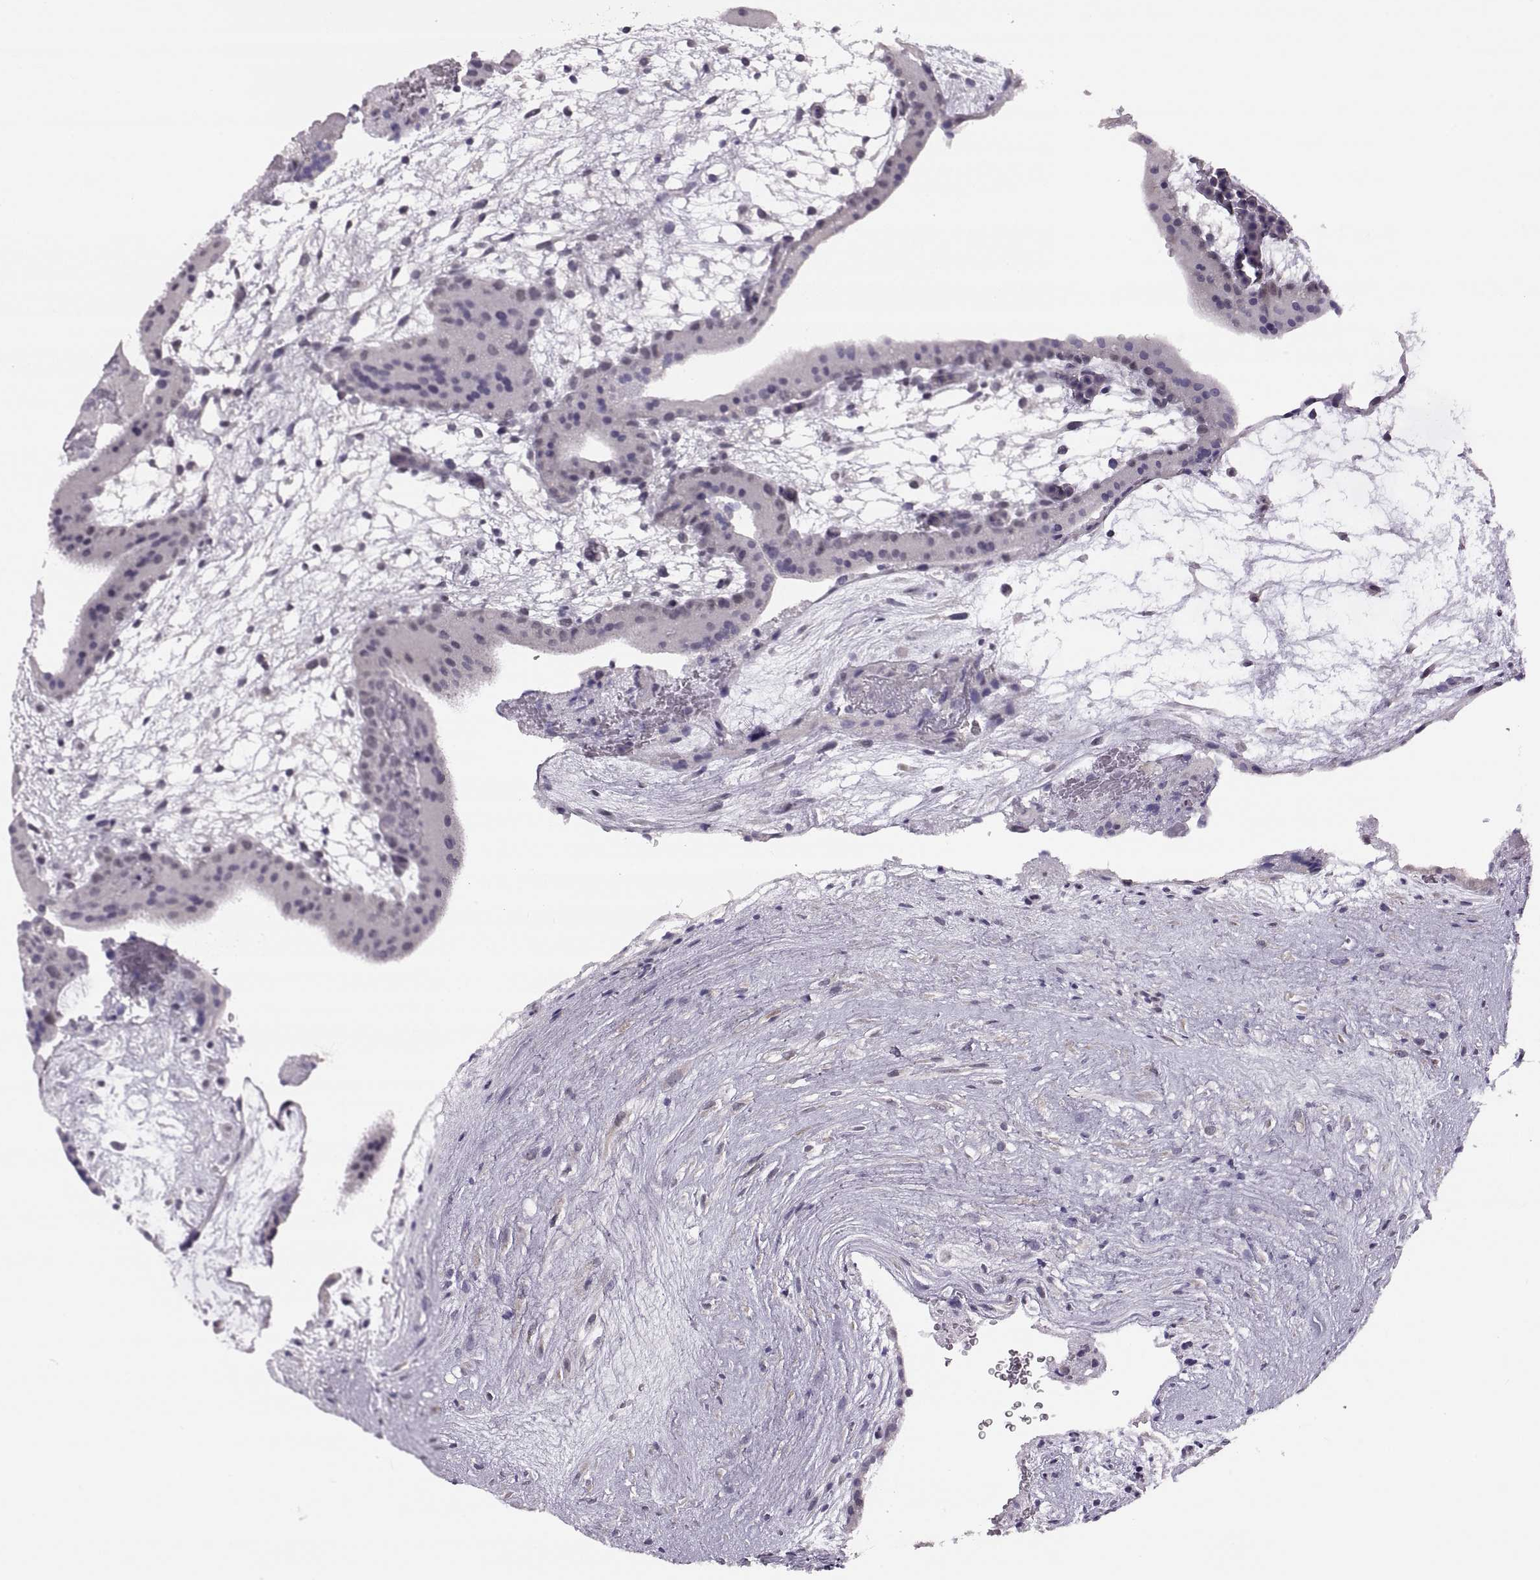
{"staining": {"intensity": "negative", "quantity": "none", "location": "none"}, "tissue": "placenta", "cell_type": "Decidual cells", "image_type": "normal", "snomed": [{"axis": "morphology", "description": "Normal tissue, NOS"}, {"axis": "topography", "description": "Placenta"}], "caption": "A photomicrograph of human placenta is negative for staining in decidual cells. The staining is performed using DAB (3,3'-diaminobenzidine) brown chromogen with nuclei counter-stained in using hematoxylin.", "gene": "ADH6", "patient": {"sex": "female", "age": 19}}